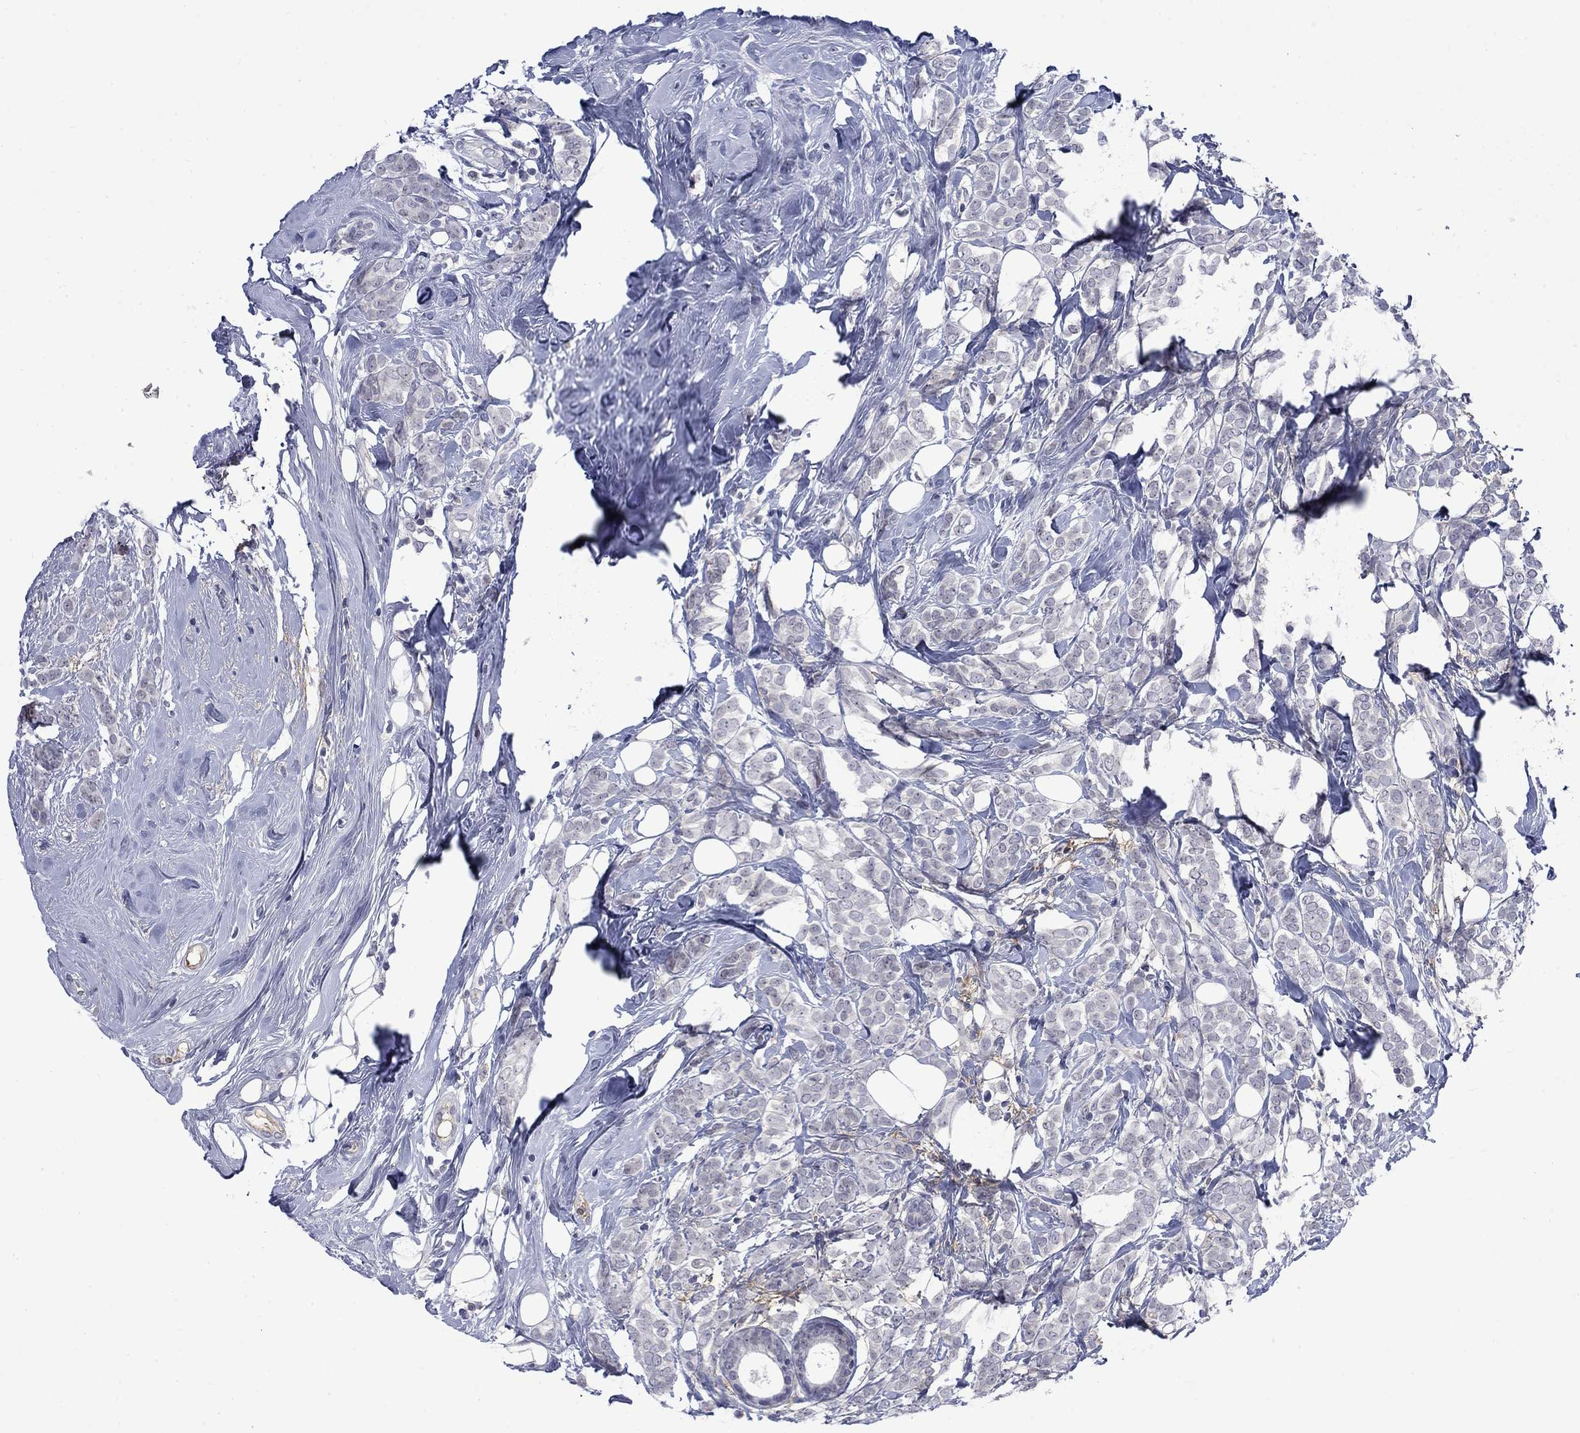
{"staining": {"intensity": "negative", "quantity": "none", "location": "none"}, "tissue": "breast cancer", "cell_type": "Tumor cells", "image_type": "cancer", "snomed": [{"axis": "morphology", "description": "Lobular carcinoma"}, {"axis": "topography", "description": "Breast"}], "caption": "This is a photomicrograph of IHC staining of breast cancer, which shows no expression in tumor cells.", "gene": "NSMF", "patient": {"sex": "female", "age": 49}}